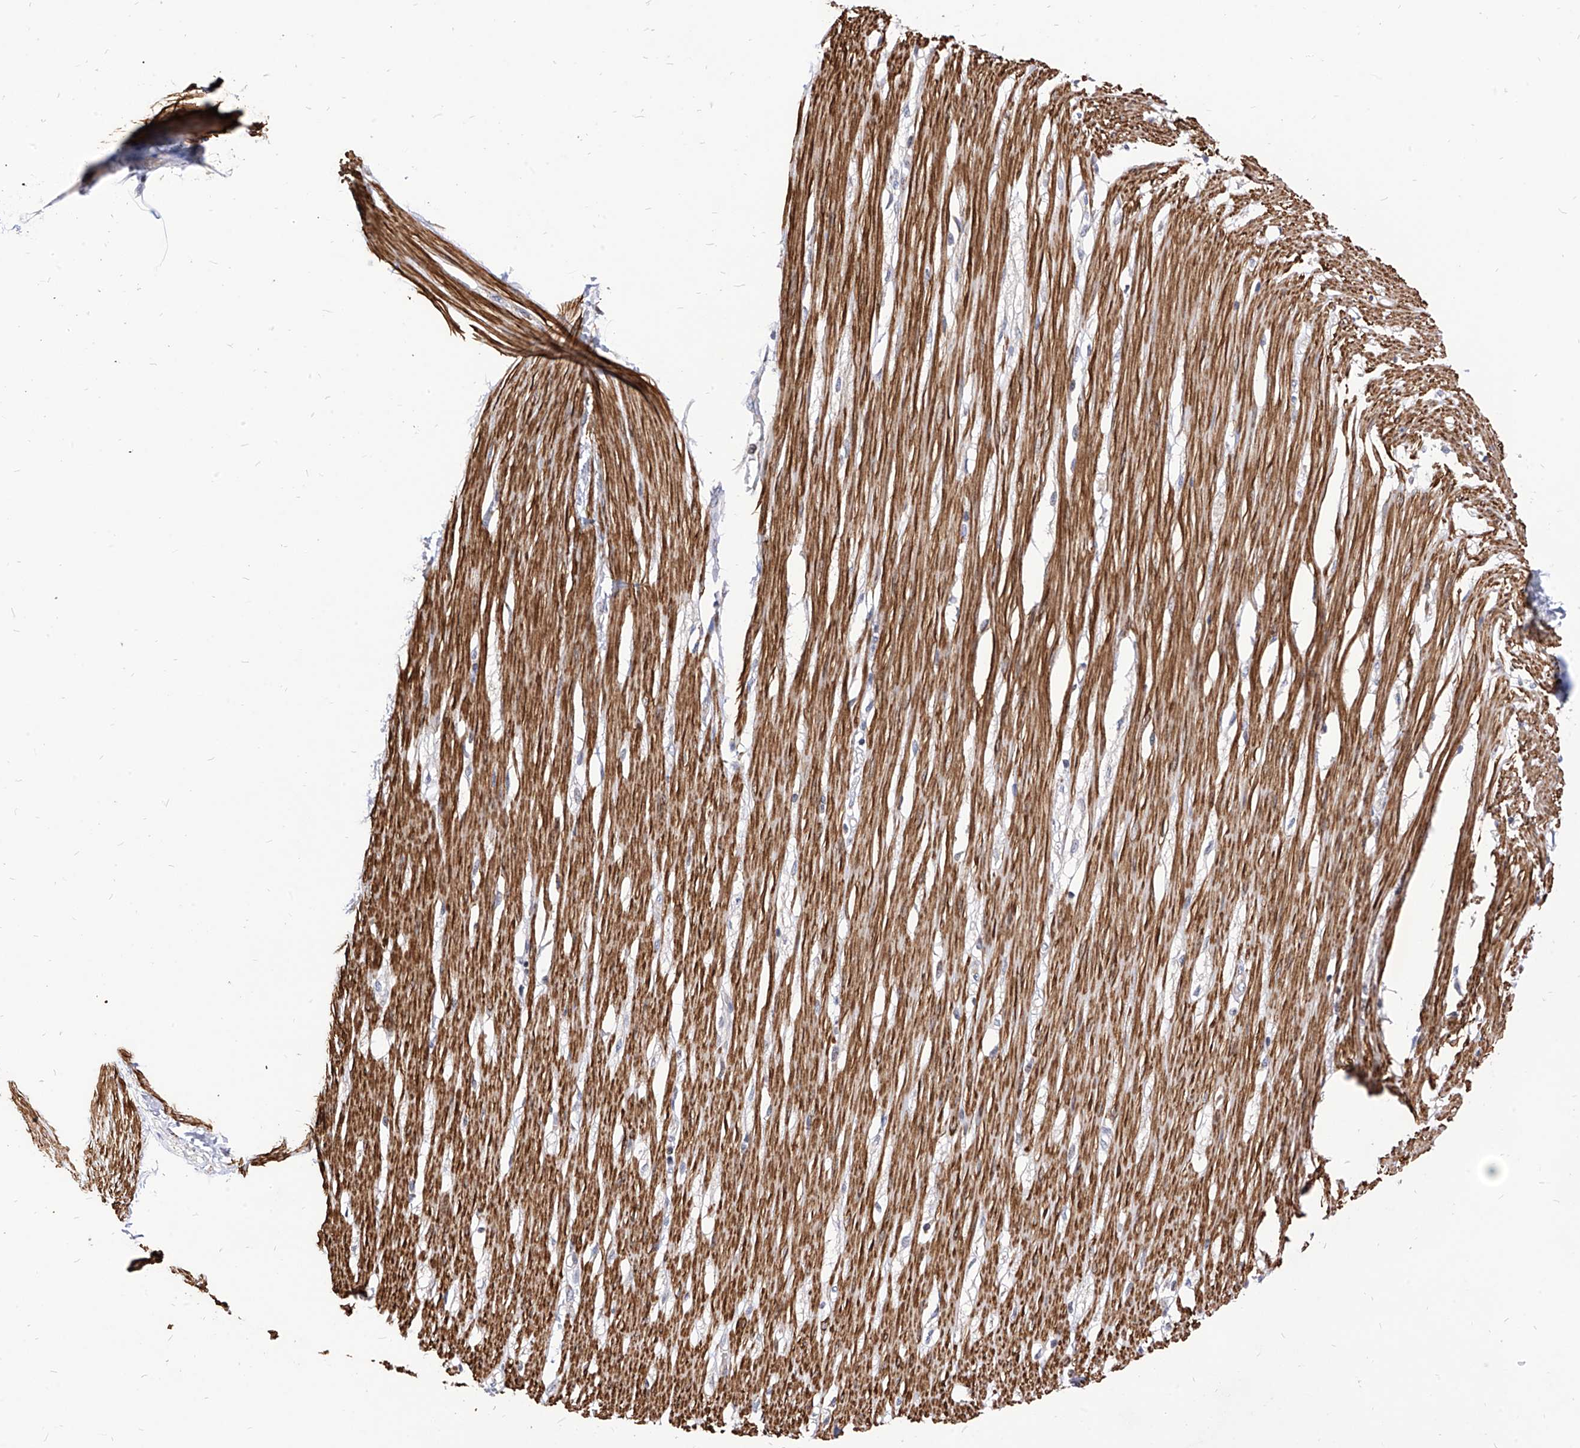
{"staining": {"intensity": "strong", "quantity": ">75%", "location": "cytoplasmic/membranous"}, "tissue": "smooth muscle", "cell_type": "Smooth muscle cells", "image_type": "normal", "snomed": [{"axis": "morphology", "description": "Normal tissue, NOS"}, {"axis": "morphology", "description": "Adenocarcinoma, NOS"}, {"axis": "topography", "description": "Colon"}, {"axis": "topography", "description": "Peripheral nerve tissue"}], "caption": "This histopathology image shows immunohistochemistry staining of normal human smooth muscle, with high strong cytoplasmic/membranous staining in about >75% of smooth muscle cells.", "gene": "TTLL8", "patient": {"sex": "male", "age": 14}}